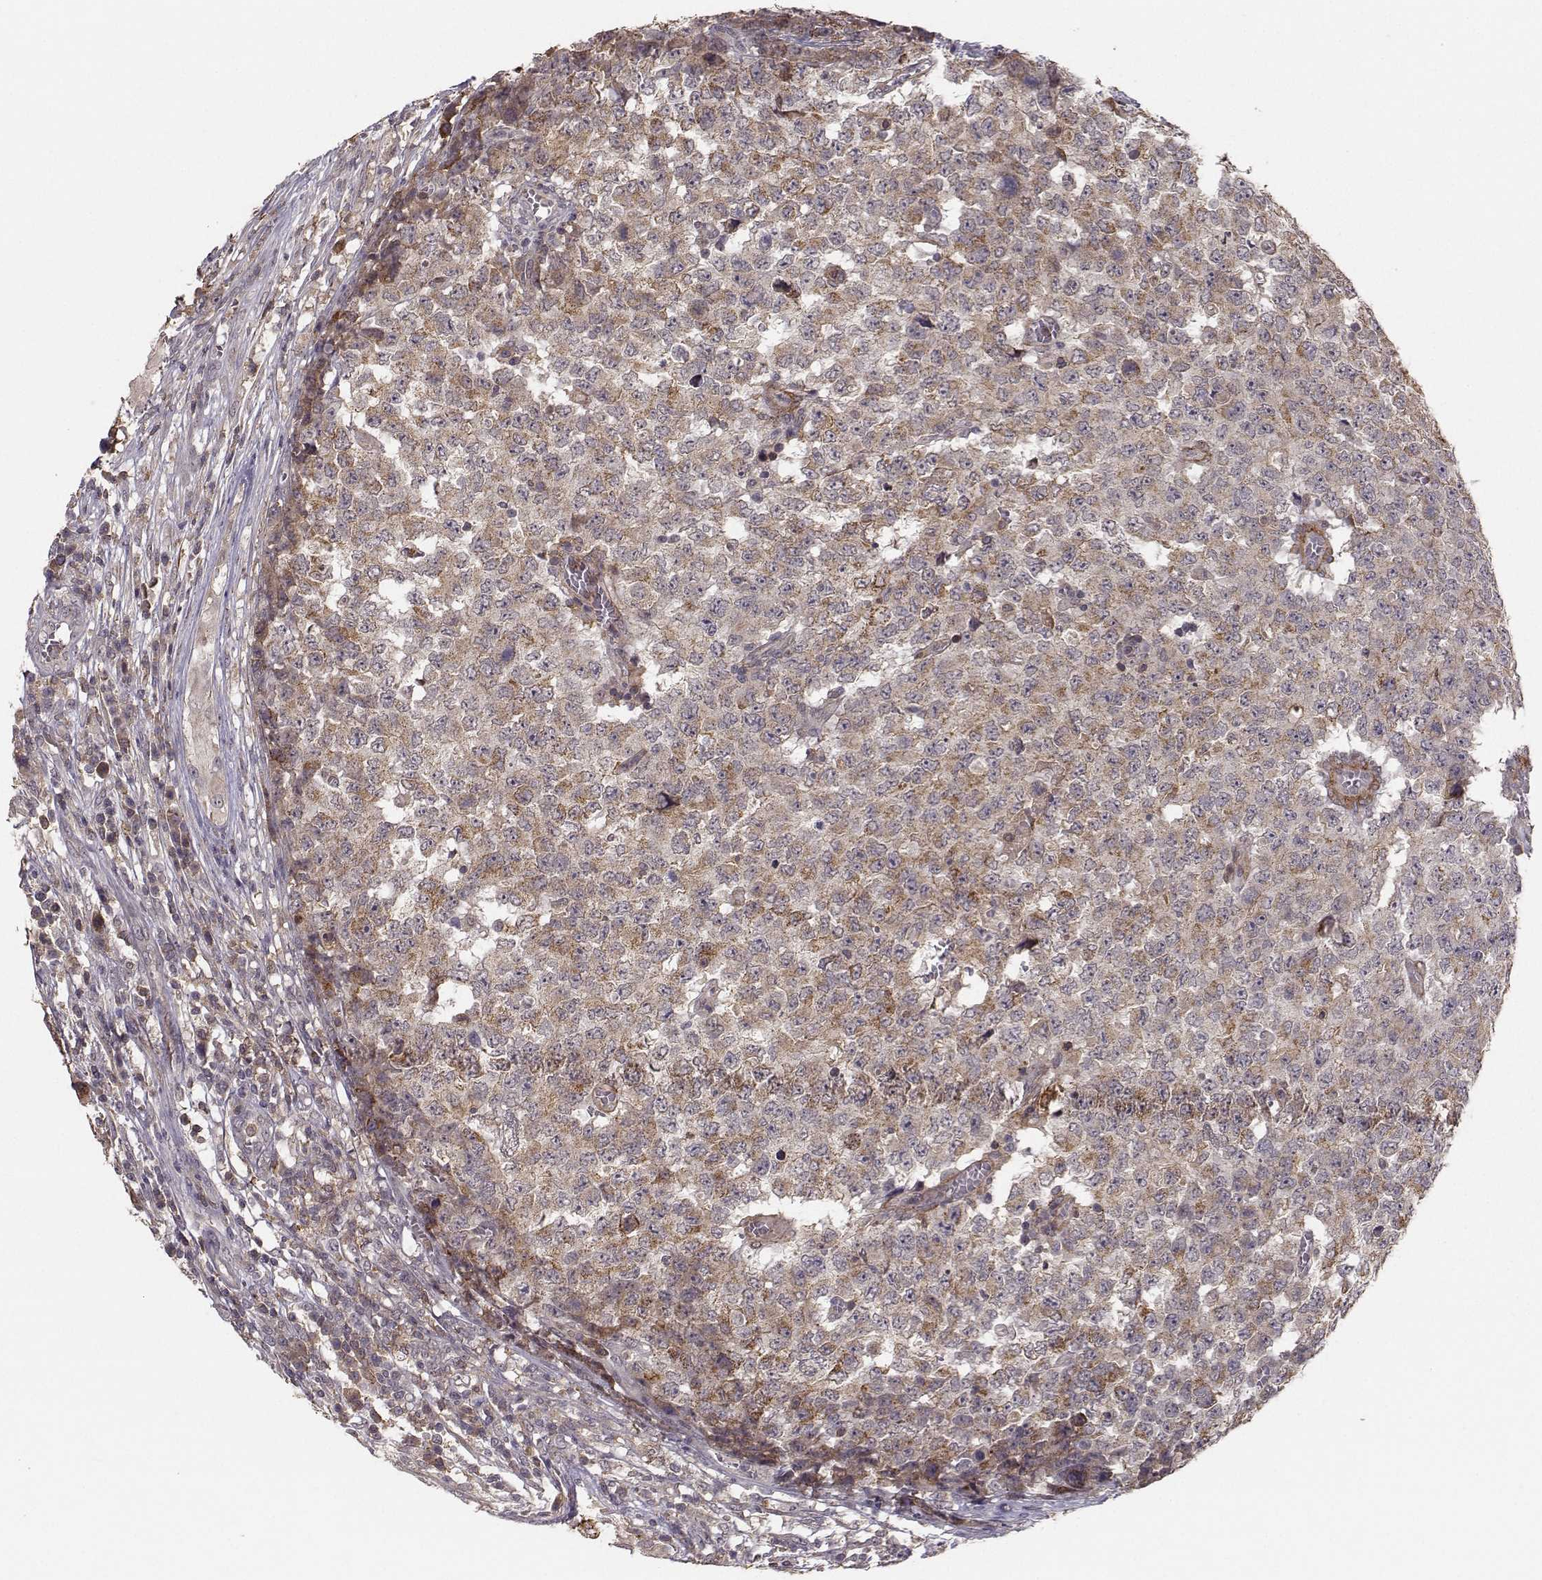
{"staining": {"intensity": "moderate", "quantity": "<25%", "location": "cytoplasmic/membranous"}, "tissue": "testis cancer", "cell_type": "Tumor cells", "image_type": "cancer", "snomed": [{"axis": "morphology", "description": "Carcinoma, Embryonal, NOS"}, {"axis": "topography", "description": "Testis"}], "caption": "Protein expression by immunohistochemistry demonstrates moderate cytoplasmic/membranous expression in approximately <25% of tumor cells in testis embryonal carcinoma.", "gene": "PLEKHG3", "patient": {"sex": "male", "age": 23}}